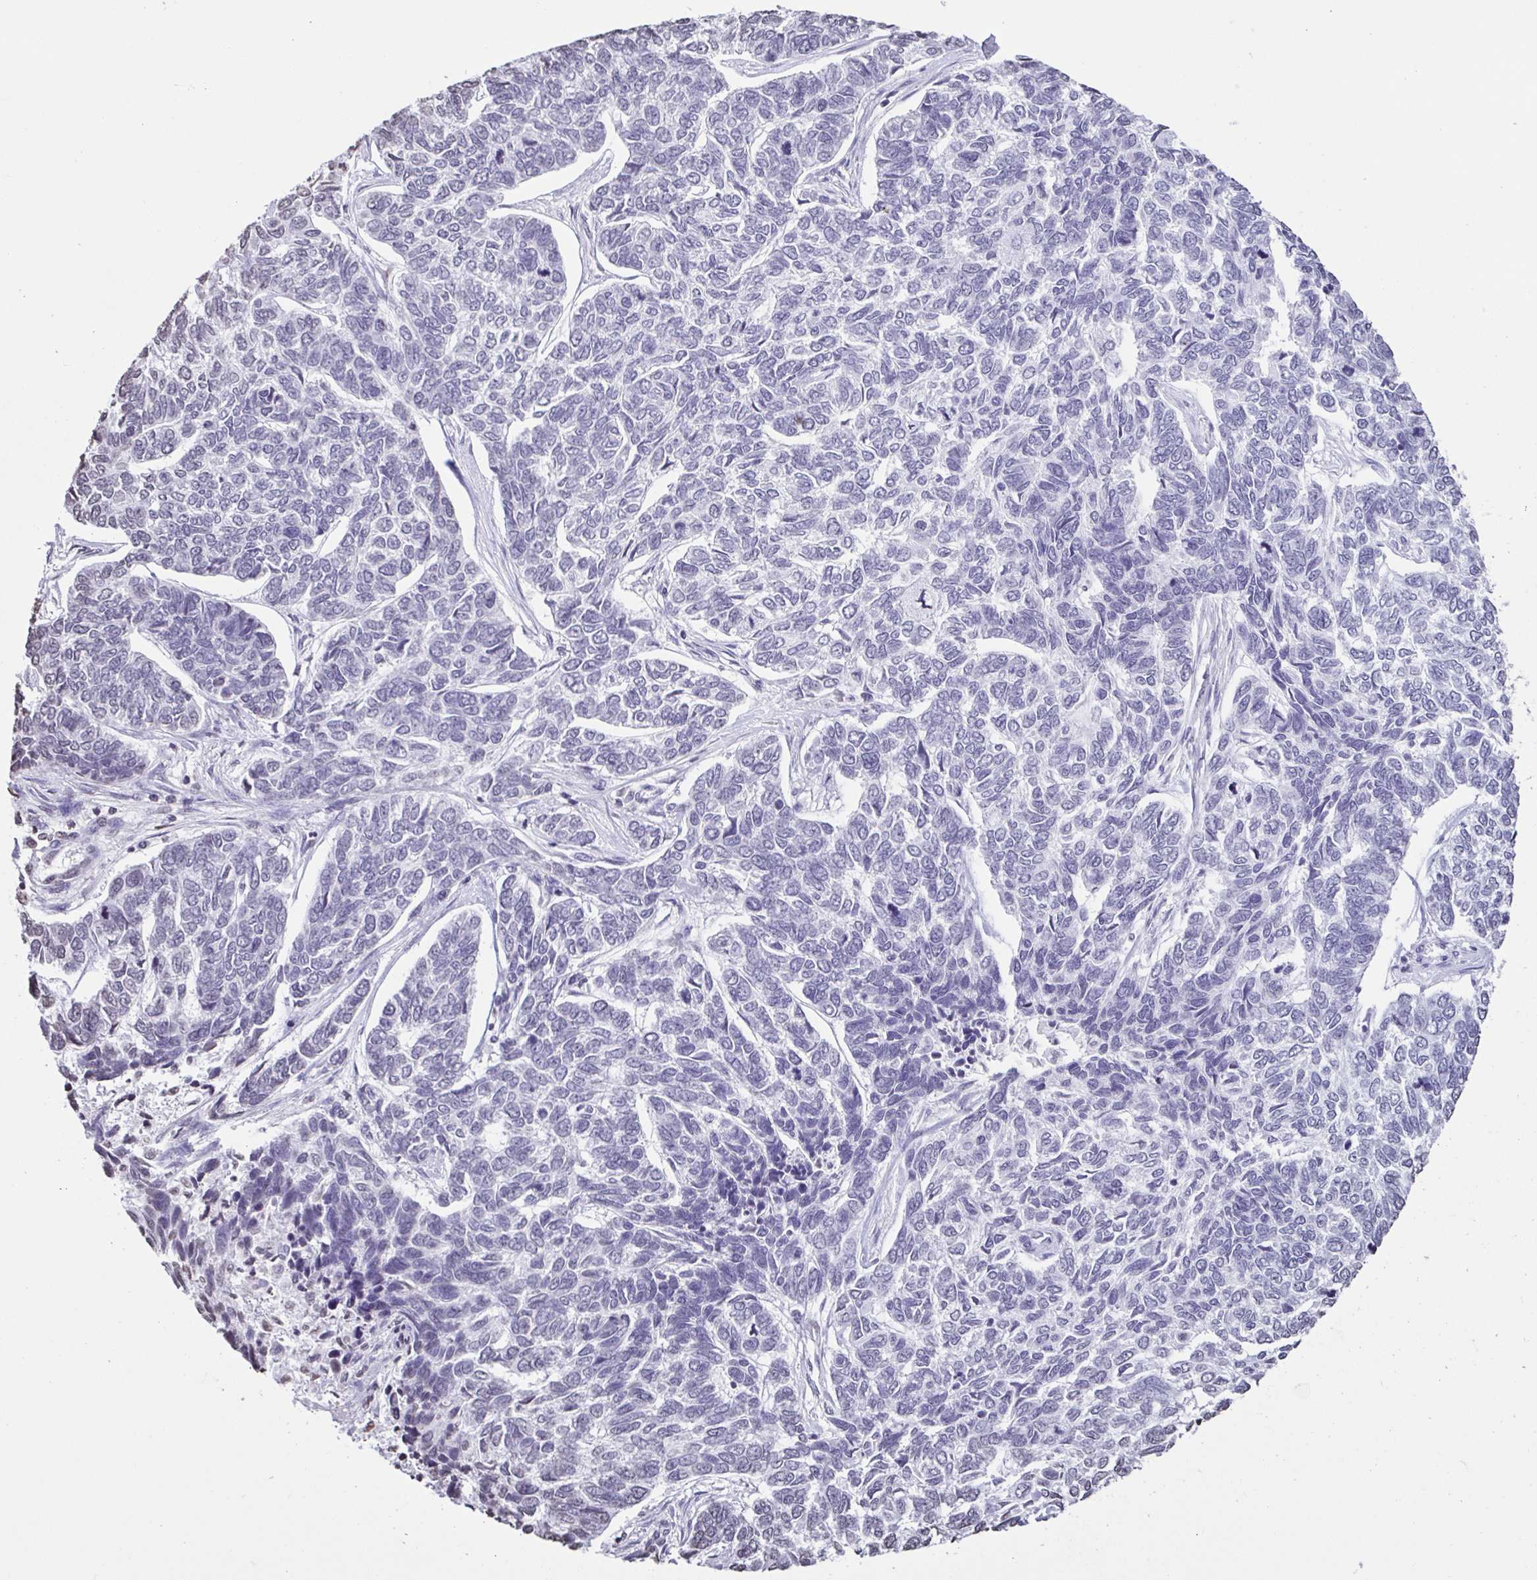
{"staining": {"intensity": "negative", "quantity": "none", "location": "none"}, "tissue": "skin cancer", "cell_type": "Tumor cells", "image_type": "cancer", "snomed": [{"axis": "morphology", "description": "Basal cell carcinoma"}, {"axis": "topography", "description": "Skin"}], "caption": "Tumor cells show no significant staining in skin basal cell carcinoma.", "gene": "VCY1B", "patient": {"sex": "female", "age": 65}}